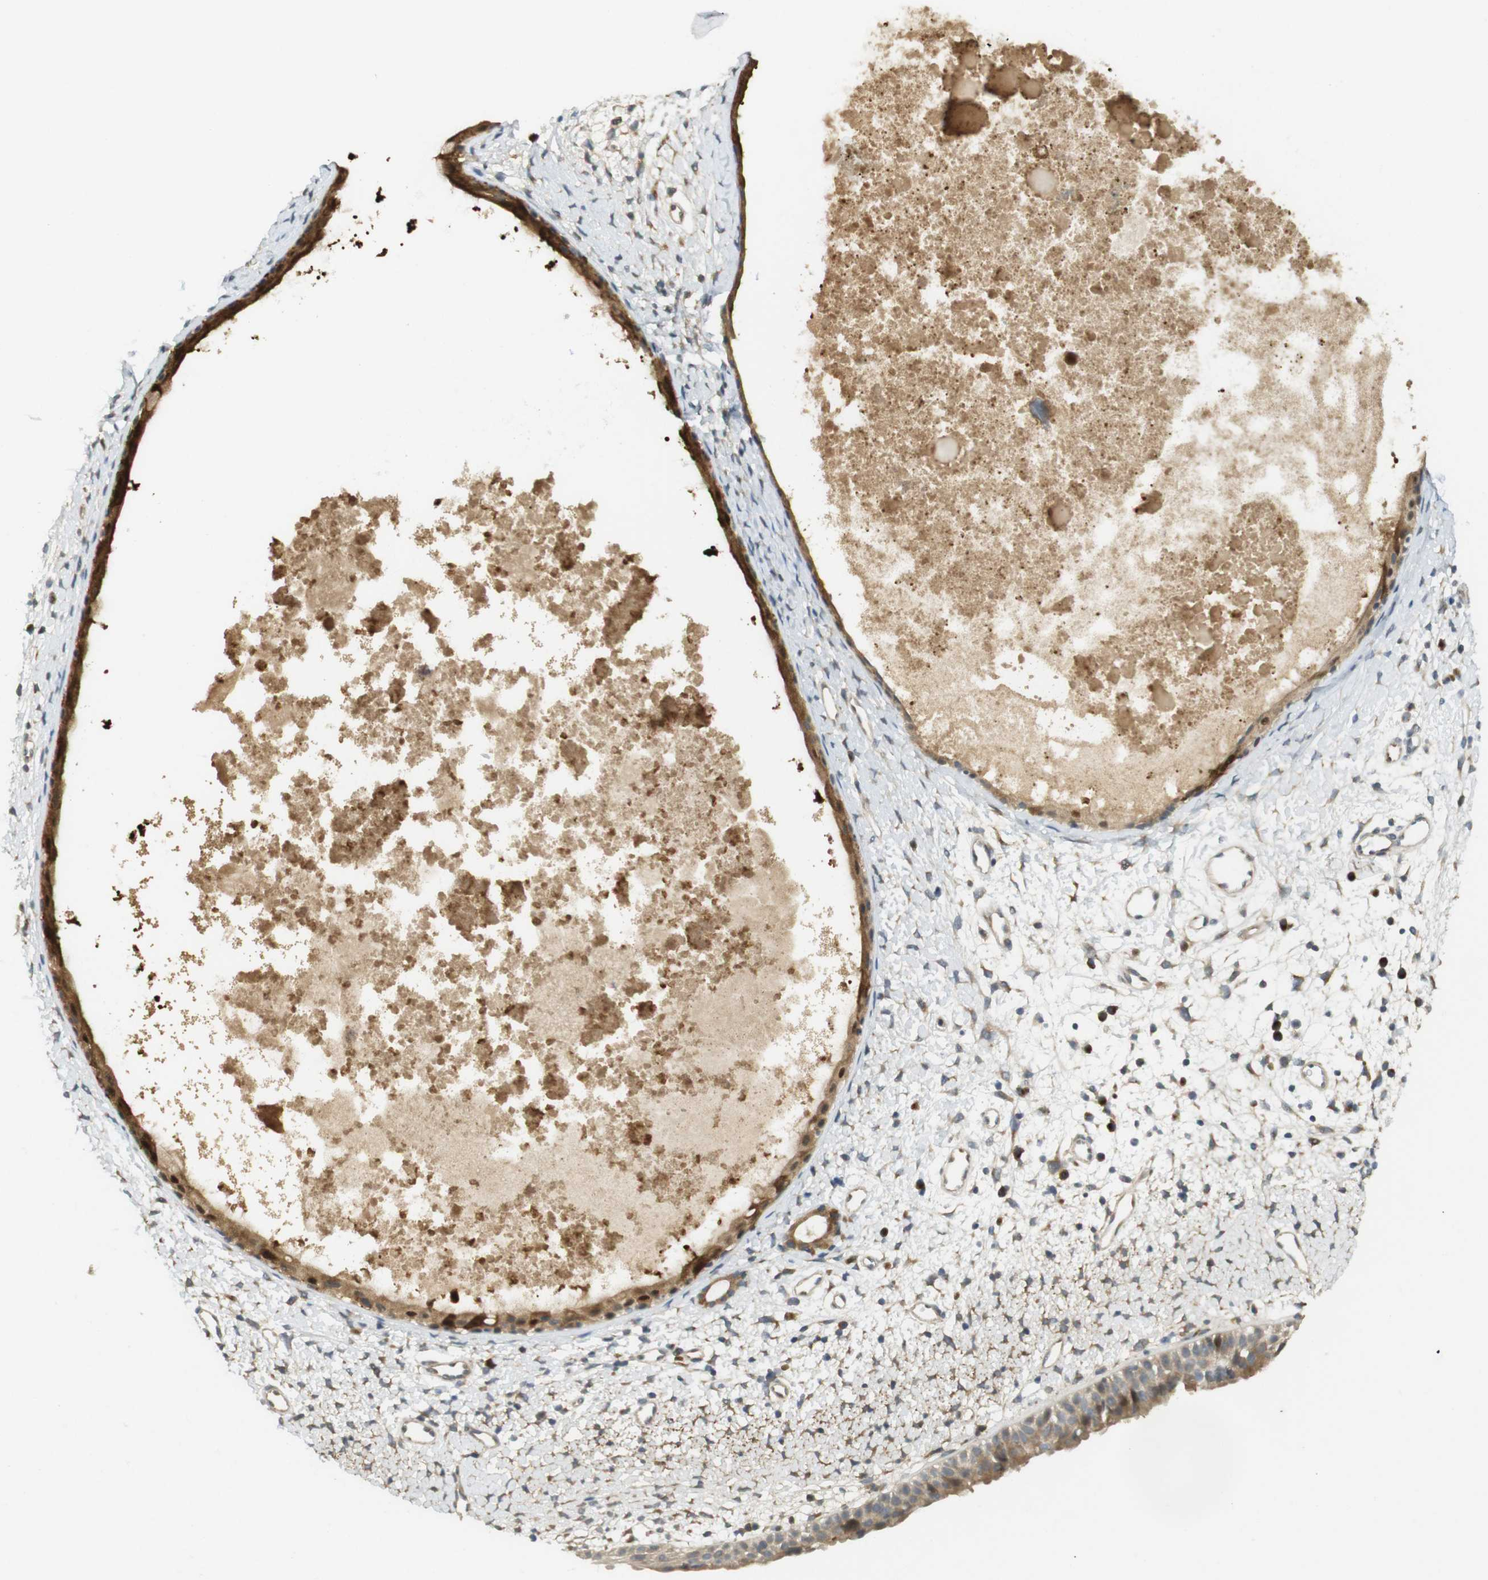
{"staining": {"intensity": "moderate", "quantity": ">75%", "location": "cytoplasmic/membranous"}, "tissue": "nasopharynx", "cell_type": "Respiratory epithelial cells", "image_type": "normal", "snomed": [{"axis": "morphology", "description": "Normal tissue, NOS"}, {"axis": "topography", "description": "Nasopharynx"}], "caption": "Nasopharynx stained with immunohistochemistry exhibits moderate cytoplasmic/membranous expression in approximately >75% of respiratory epithelial cells.", "gene": "CLRN3", "patient": {"sex": "male", "age": 22}}